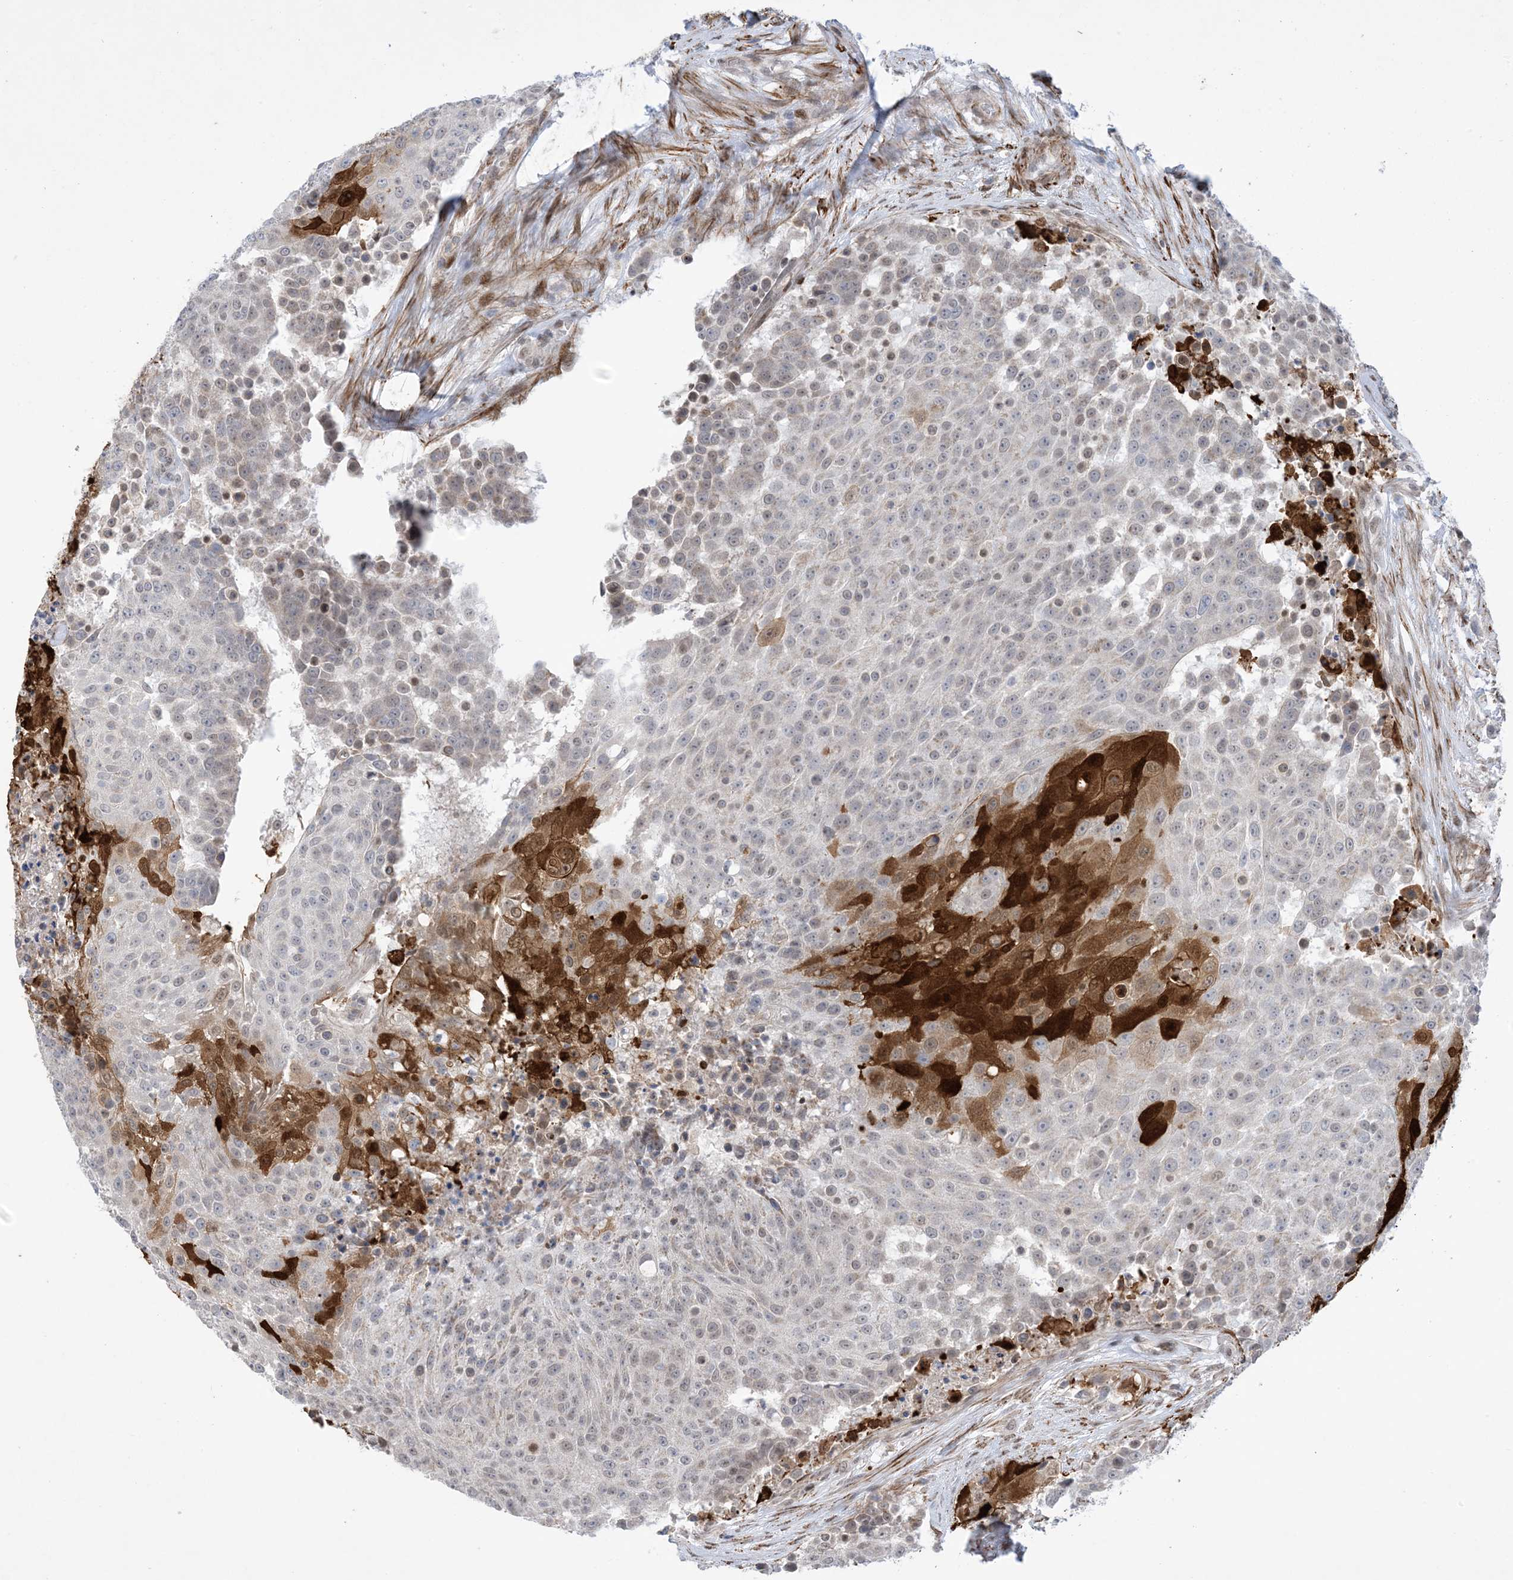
{"staining": {"intensity": "strong", "quantity": "<25%", "location": "cytoplasmic/membranous,nuclear"}, "tissue": "urothelial cancer", "cell_type": "Tumor cells", "image_type": "cancer", "snomed": [{"axis": "morphology", "description": "Urothelial carcinoma, High grade"}, {"axis": "topography", "description": "Urinary bladder"}], "caption": "Tumor cells demonstrate medium levels of strong cytoplasmic/membranous and nuclear expression in about <25% of cells in human urothelial cancer.", "gene": "ZNF8", "patient": {"sex": "female", "age": 63}}